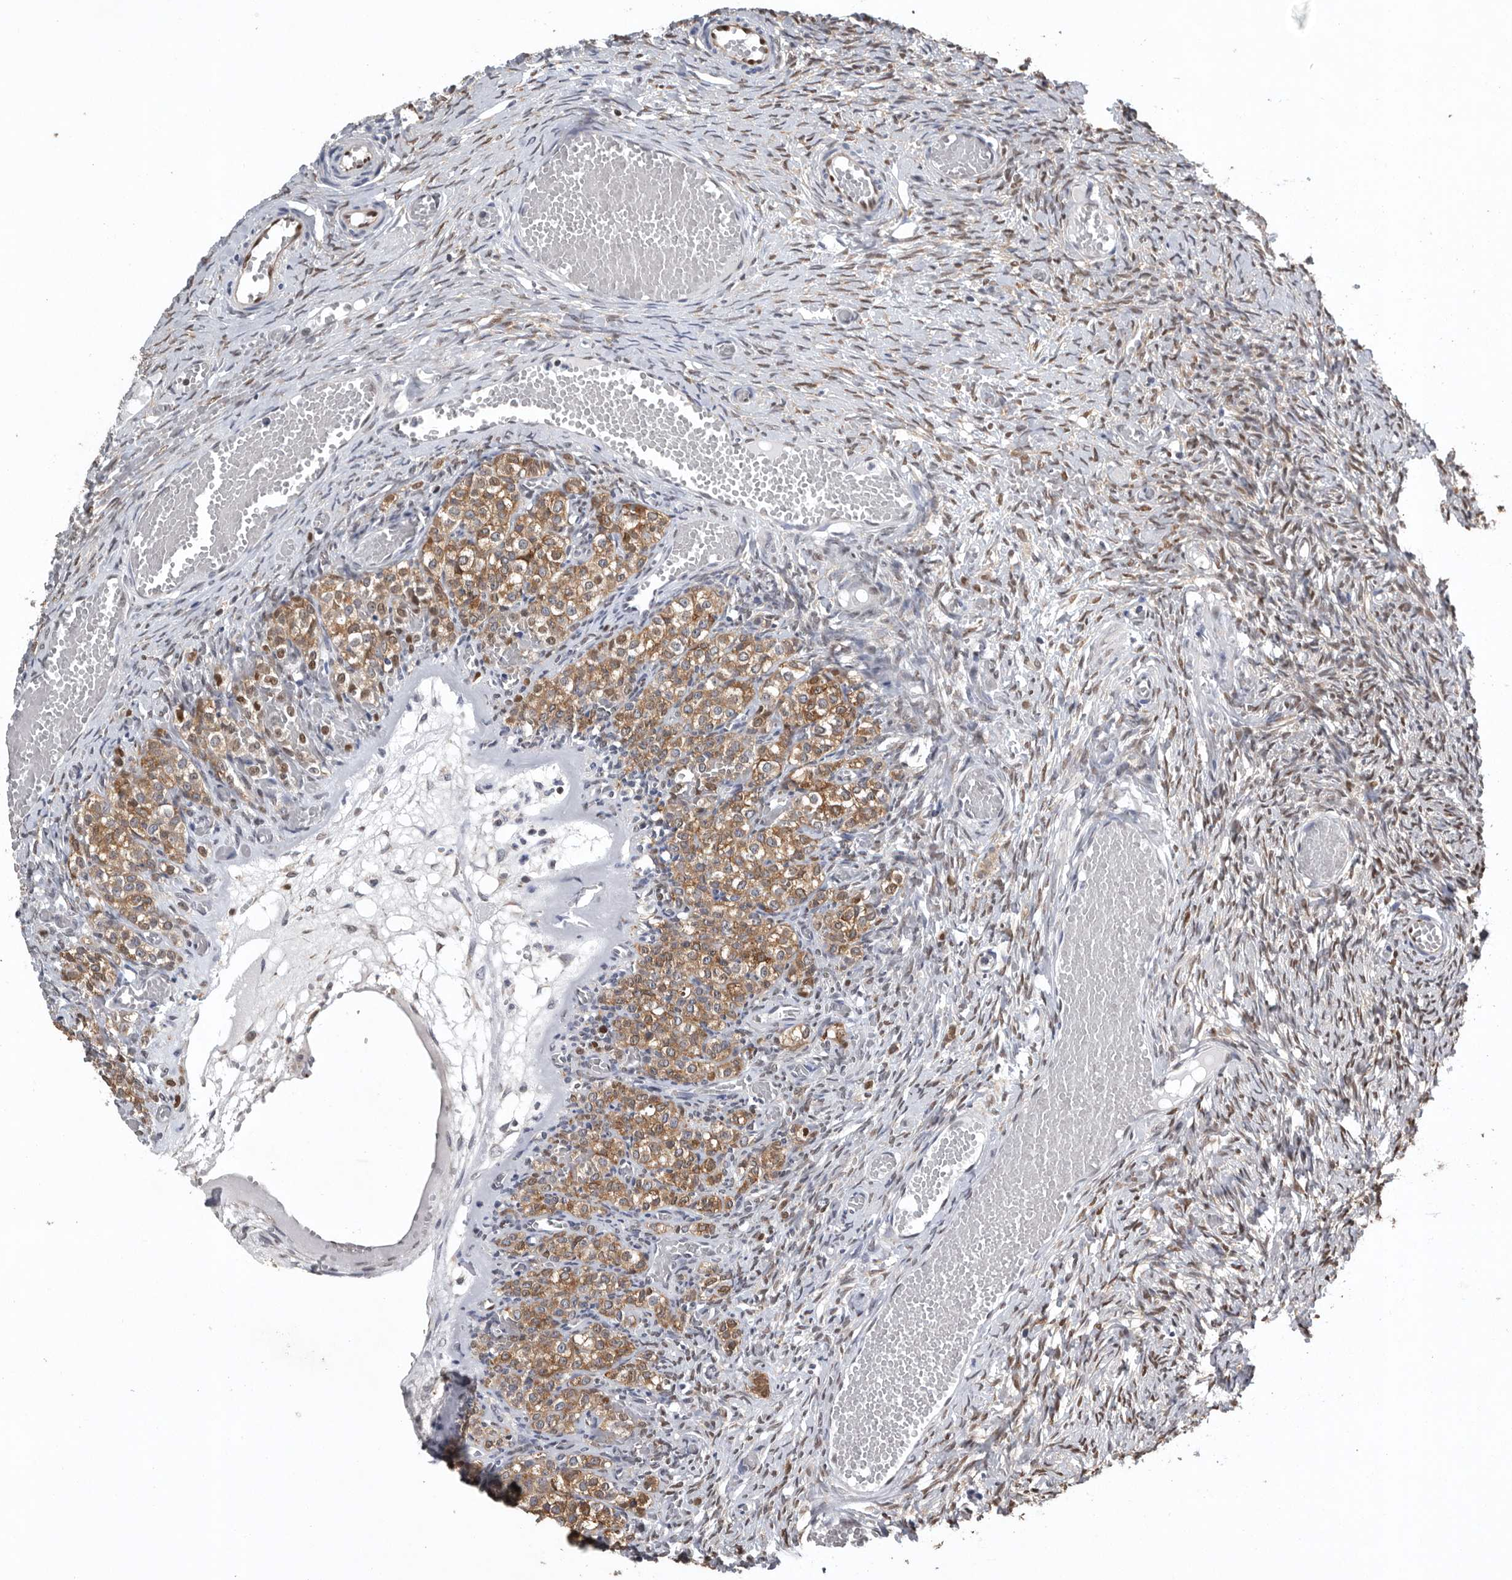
{"staining": {"intensity": "moderate", "quantity": "25%-75%", "location": "nuclear"}, "tissue": "ovary", "cell_type": "Ovarian stroma cells", "image_type": "normal", "snomed": [{"axis": "morphology", "description": "Adenocarcinoma, NOS"}, {"axis": "topography", "description": "Endometrium"}], "caption": "Brown immunohistochemical staining in unremarkable human ovary displays moderate nuclear positivity in approximately 25%-75% of ovarian stroma cells. (Brightfield microscopy of DAB IHC at high magnification).", "gene": "PDCD4", "patient": {"sex": "female", "age": 32}}